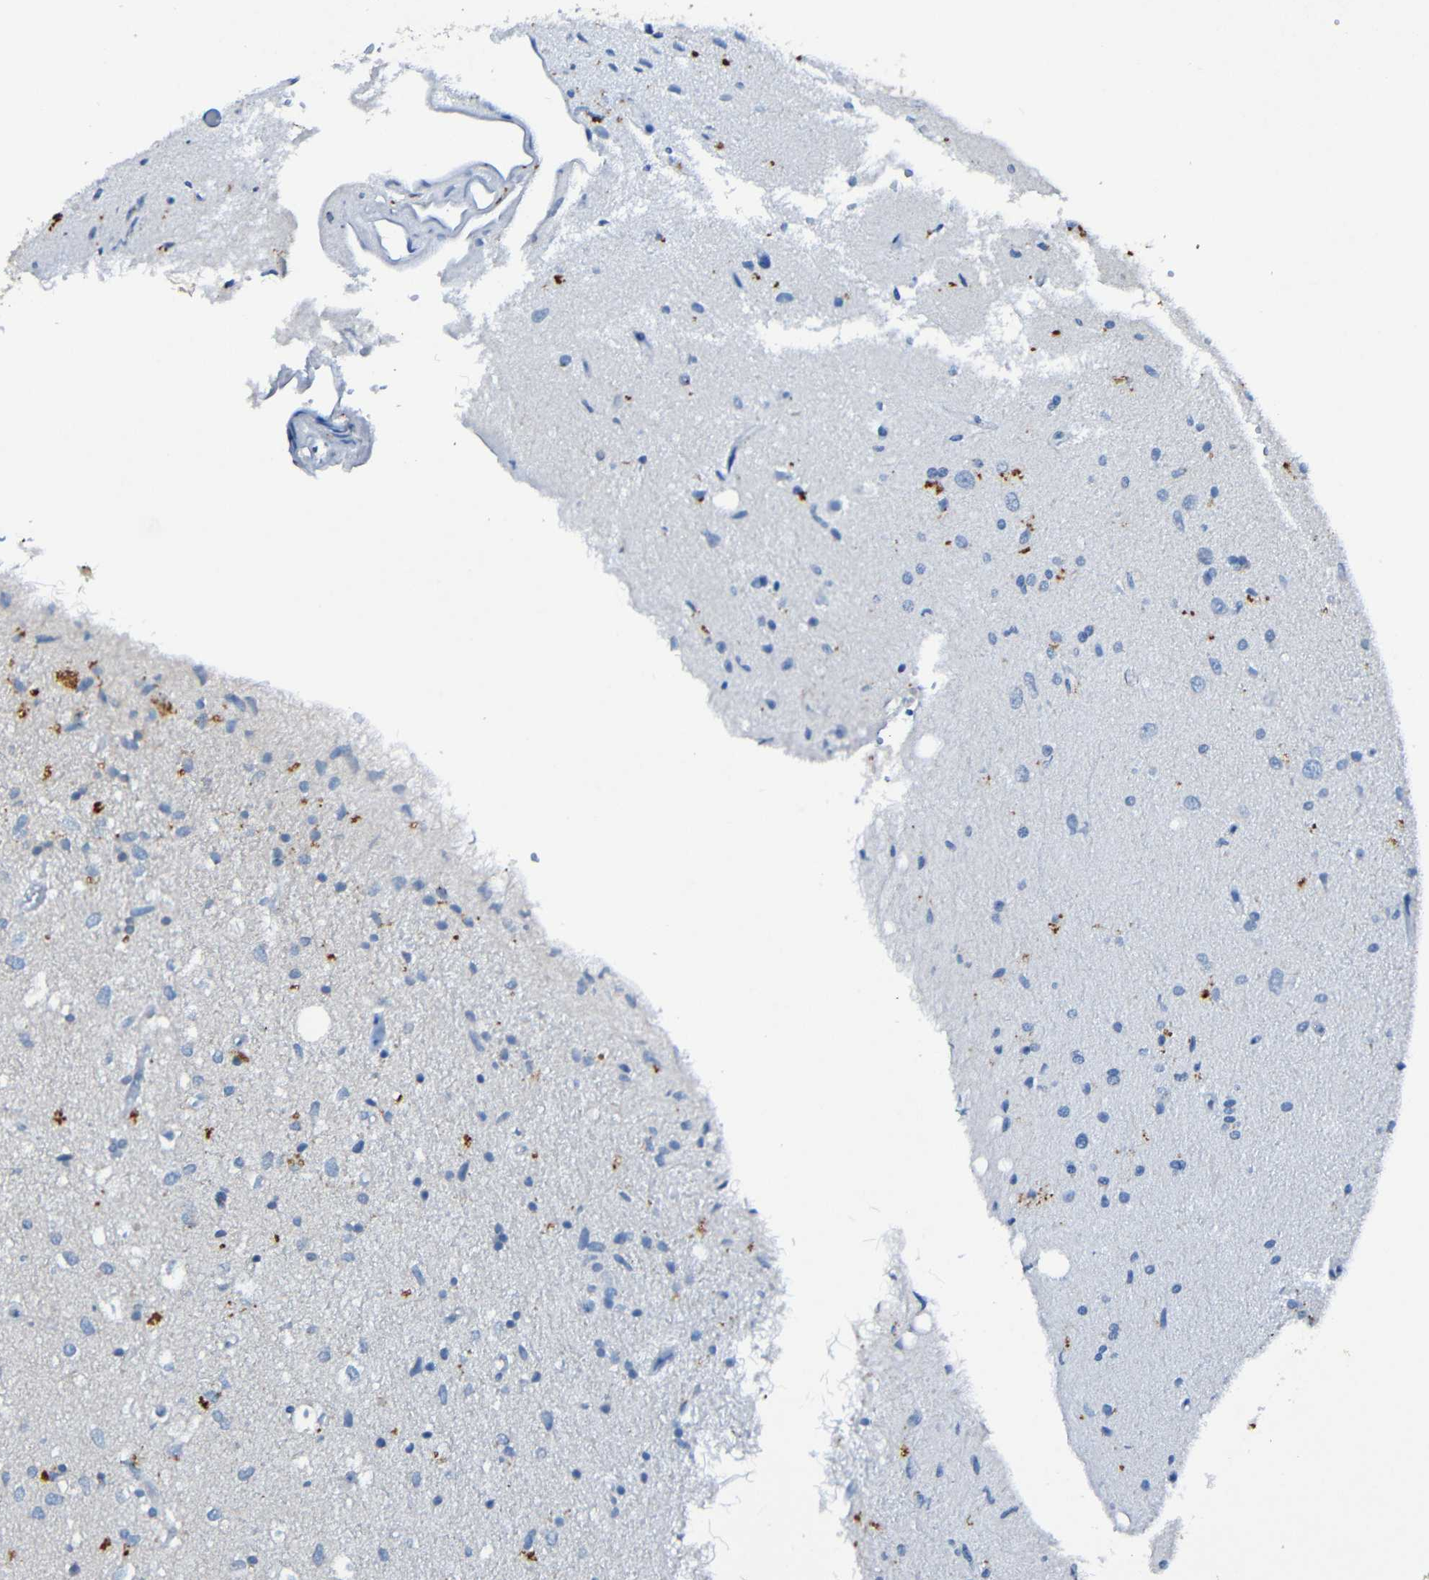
{"staining": {"intensity": "negative", "quantity": "none", "location": "none"}, "tissue": "glioma", "cell_type": "Tumor cells", "image_type": "cancer", "snomed": [{"axis": "morphology", "description": "Glioma, malignant, Low grade"}, {"axis": "topography", "description": "Brain"}], "caption": "IHC micrograph of human malignant glioma (low-grade) stained for a protein (brown), which displays no positivity in tumor cells. (DAB (3,3'-diaminobenzidine) immunohistochemistry, high magnification).", "gene": "LRRC70", "patient": {"sex": "male", "age": 77}}